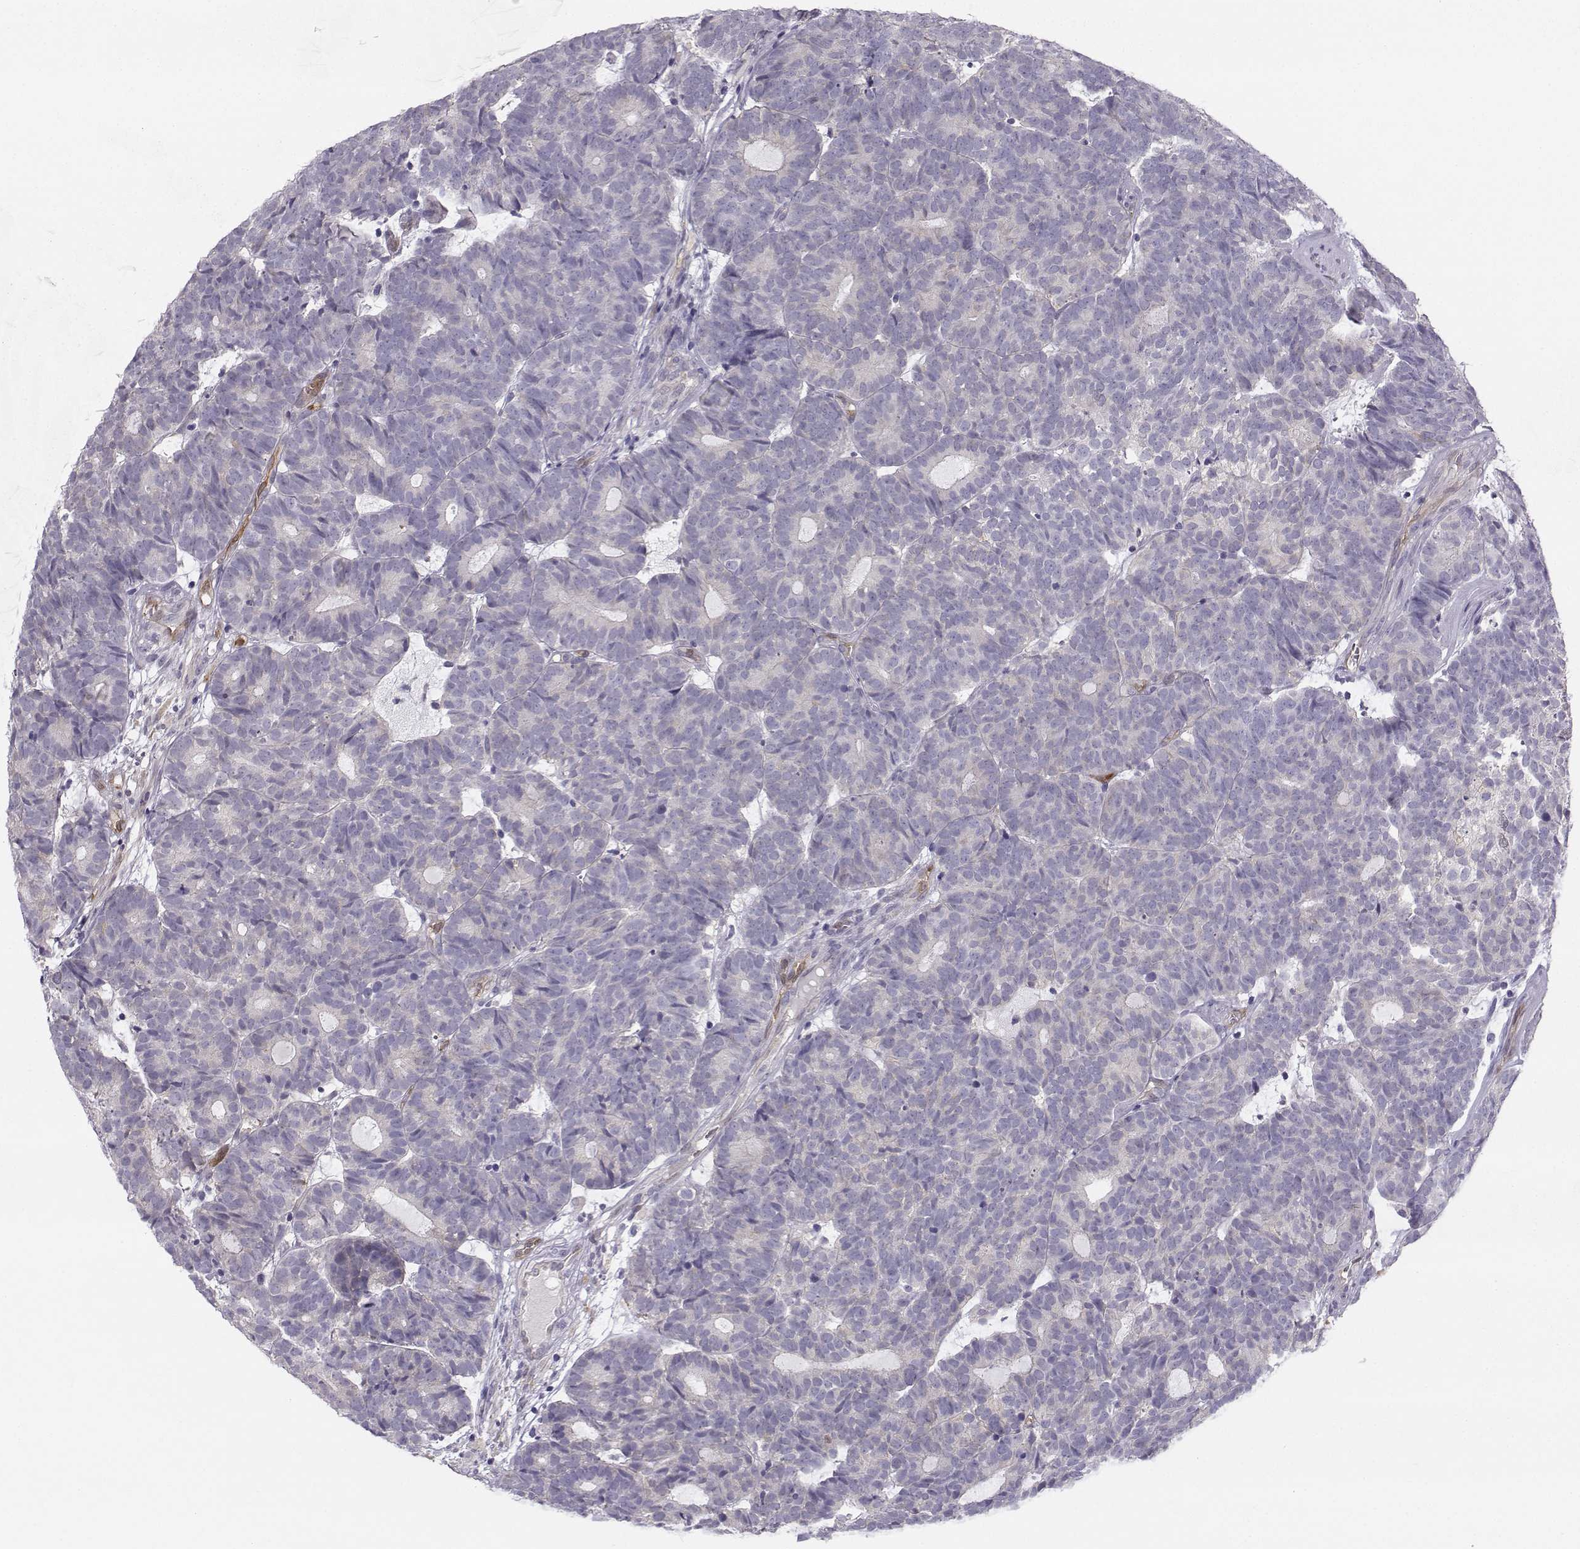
{"staining": {"intensity": "negative", "quantity": "none", "location": "none"}, "tissue": "head and neck cancer", "cell_type": "Tumor cells", "image_type": "cancer", "snomed": [{"axis": "morphology", "description": "Adenocarcinoma, NOS"}, {"axis": "topography", "description": "Head-Neck"}], "caption": "DAB immunohistochemical staining of head and neck cancer demonstrates no significant staining in tumor cells.", "gene": "NQO1", "patient": {"sex": "female", "age": 81}}